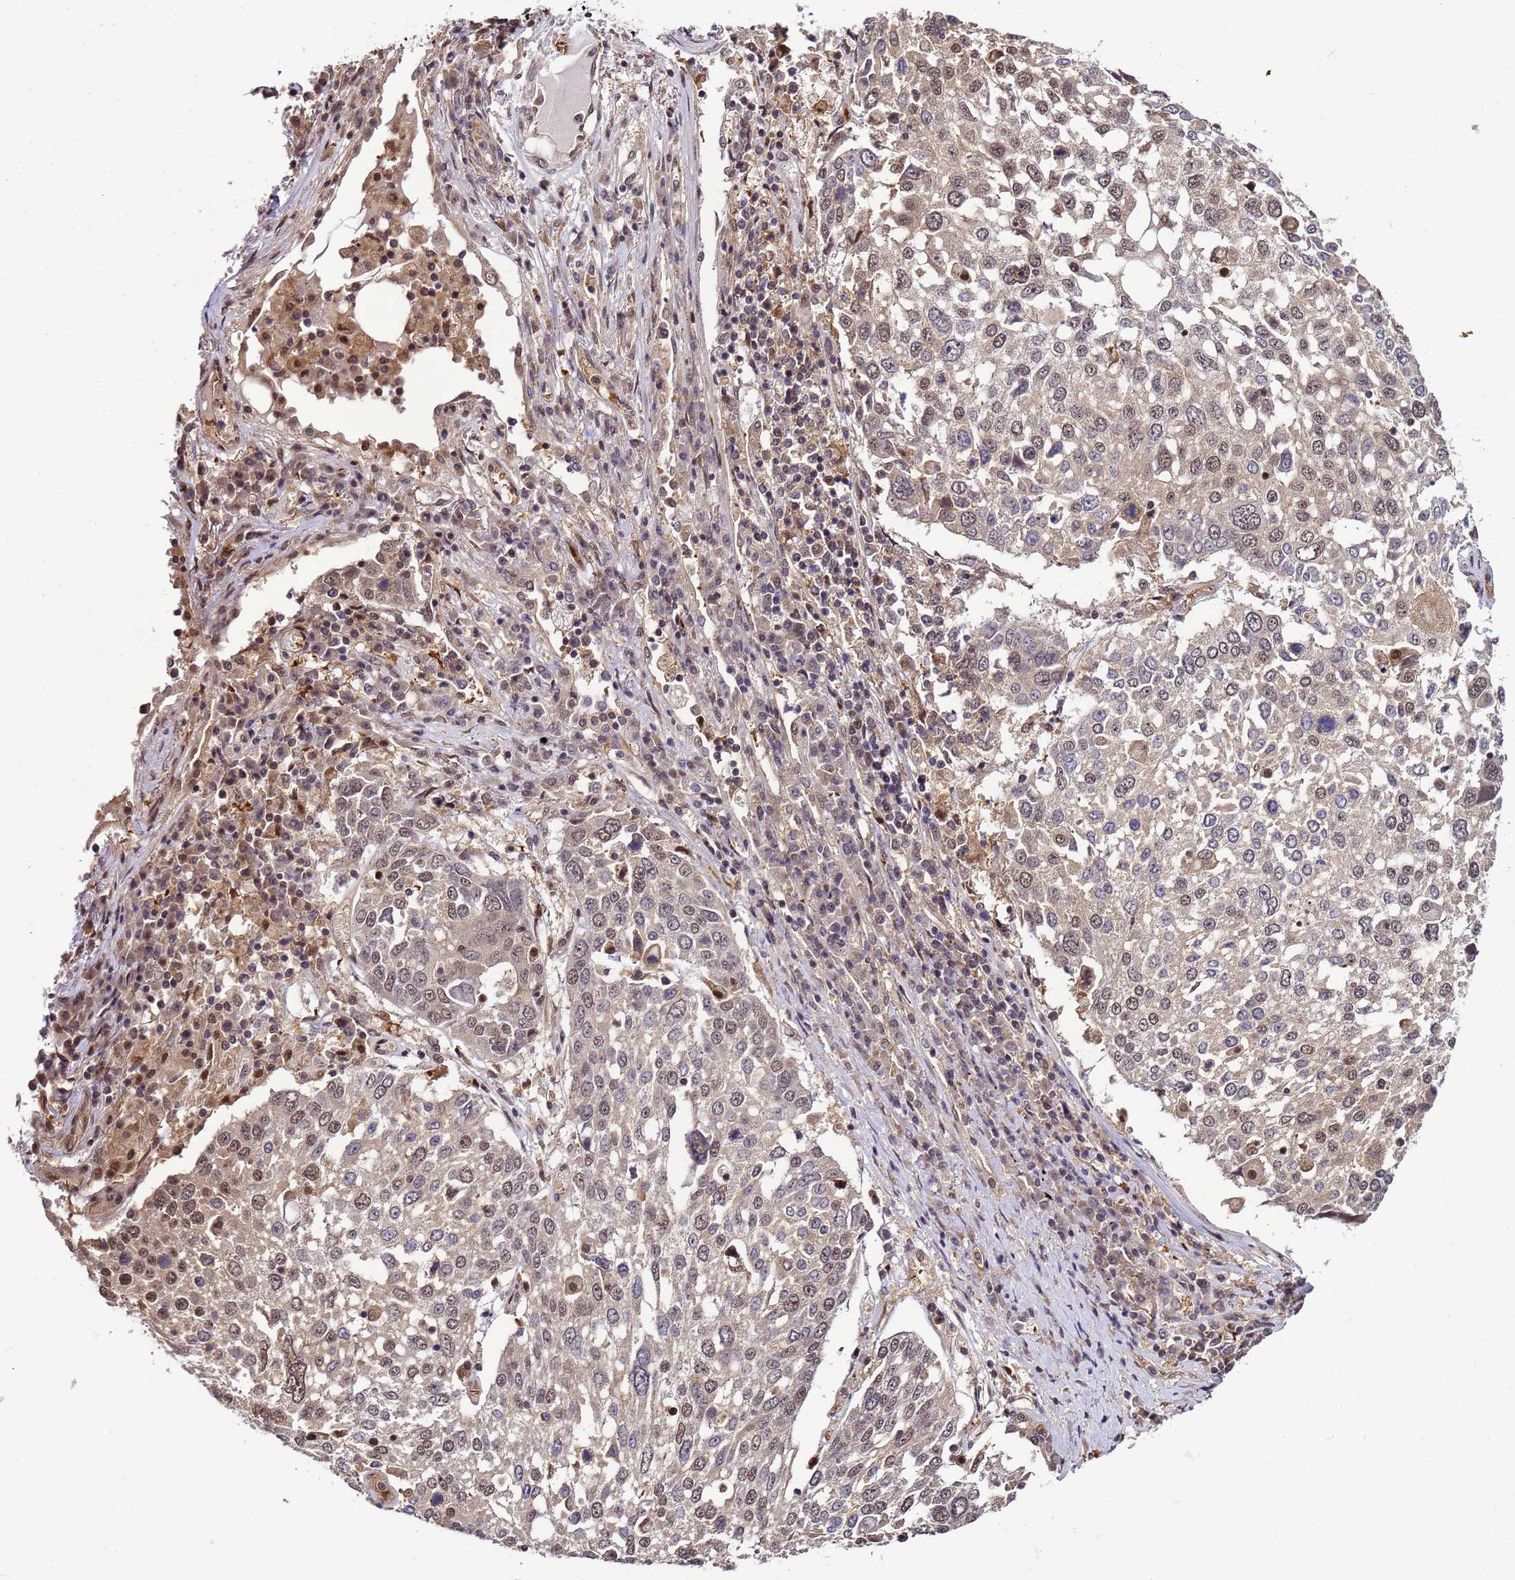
{"staining": {"intensity": "moderate", "quantity": "25%-75%", "location": "nuclear"}, "tissue": "lung cancer", "cell_type": "Tumor cells", "image_type": "cancer", "snomed": [{"axis": "morphology", "description": "Squamous cell carcinoma, NOS"}, {"axis": "topography", "description": "Lung"}], "caption": "IHC of lung squamous cell carcinoma shows medium levels of moderate nuclear staining in about 25%-75% of tumor cells. The staining was performed using DAB (3,3'-diaminobenzidine) to visualize the protein expression in brown, while the nuclei were stained in blue with hematoxylin (Magnification: 20x).", "gene": "GEN1", "patient": {"sex": "male", "age": 65}}